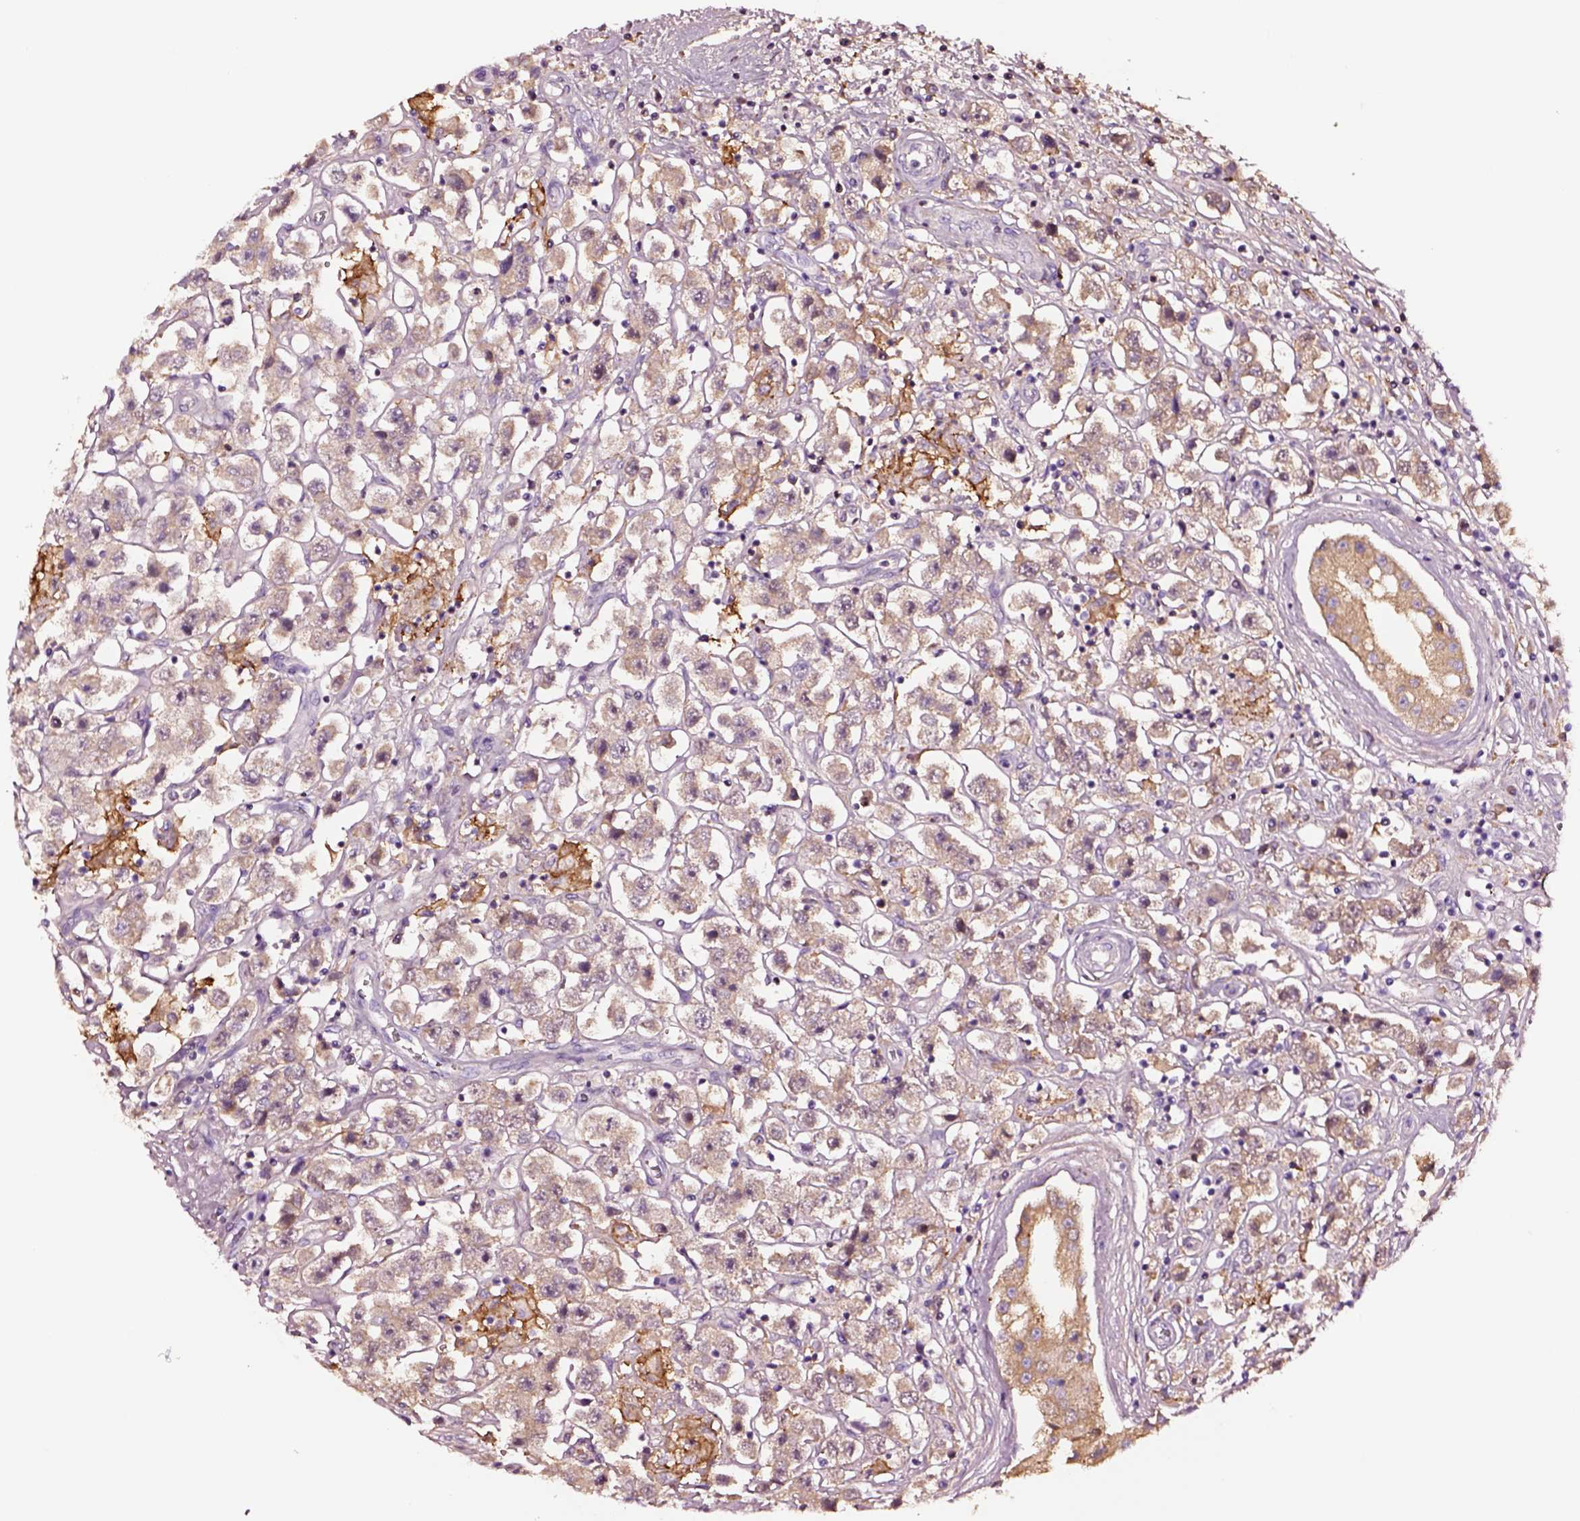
{"staining": {"intensity": "negative", "quantity": "none", "location": "none"}, "tissue": "testis cancer", "cell_type": "Tumor cells", "image_type": "cancer", "snomed": [{"axis": "morphology", "description": "Seminoma, NOS"}, {"axis": "topography", "description": "Testis"}], "caption": "This is an immunohistochemistry (IHC) photomicrograph of human seminoma (testis). There is no positivity in tumor cells.", "gene": "TF", "patient": {"sex": "male", "age": 45}}